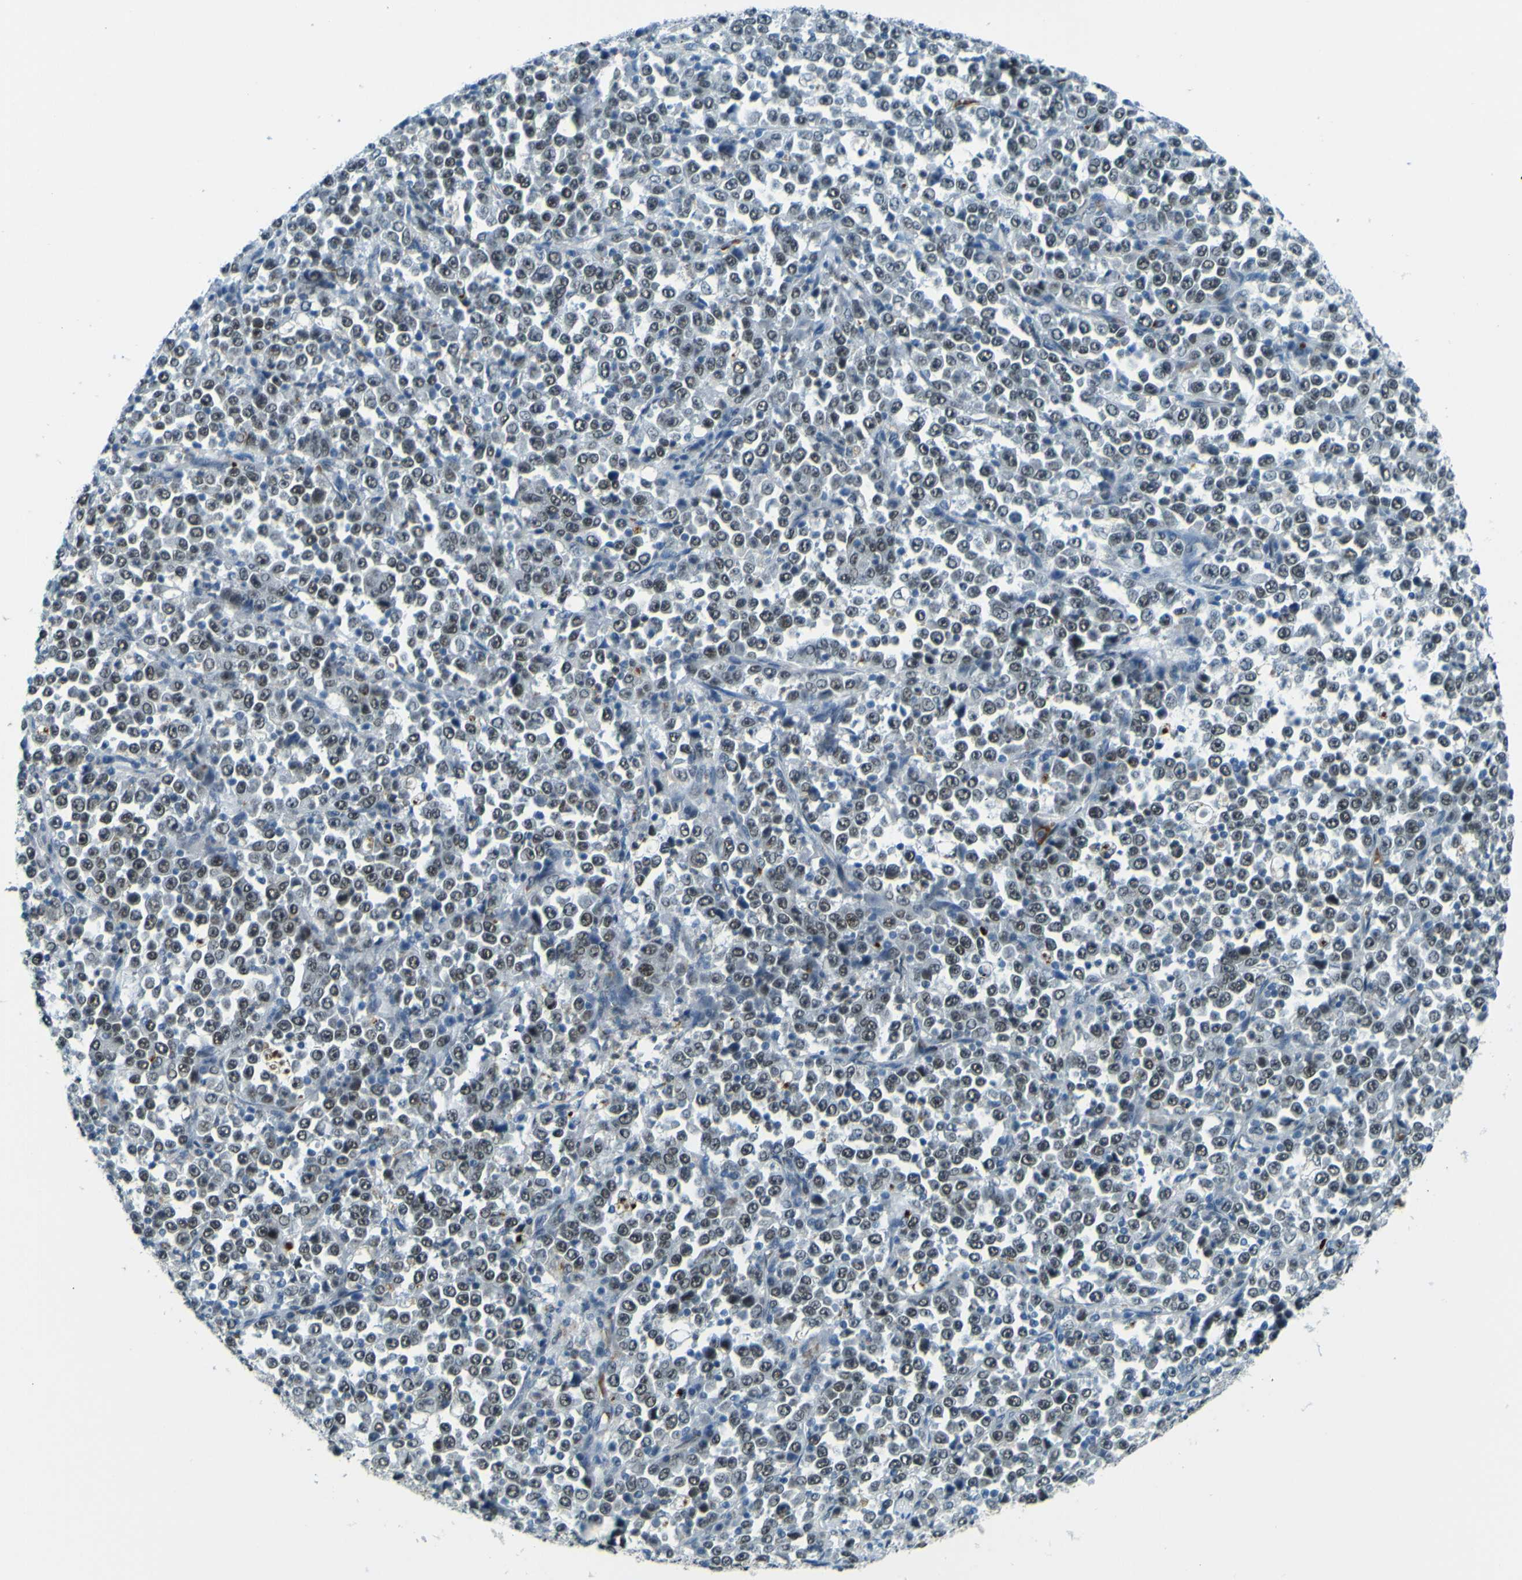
{"staining": {"intensity": "weak", "quantity": "25%-75%", "location": "nuclear"}, "tissue": "stomach cancer", "cell_type": "Tumor cells", "image_type": "cancer", "snomed": [{"axis": "morphology", "description": "Normal tissue, NOS"}, {"axis": "morphology", "description": "Adenocarcinoma, NOS"}, {"axis": "topography", "description": "Stomach, upper"}, {"axis": "topography", "description": "Stomach"}], "caption": "A low amount of weak nuclear expression is present in approximately 25%-75% of tumor cells in stomach adenocarcinoma tissue. The staining was performed using DAB (3,3'-diaminobenzidine), with brown indicating positive protein expression. Nuclei are stained blue with hematoxylin.", "gene": "CEBPG", "patient": {"sex": "male", "age": 59}}